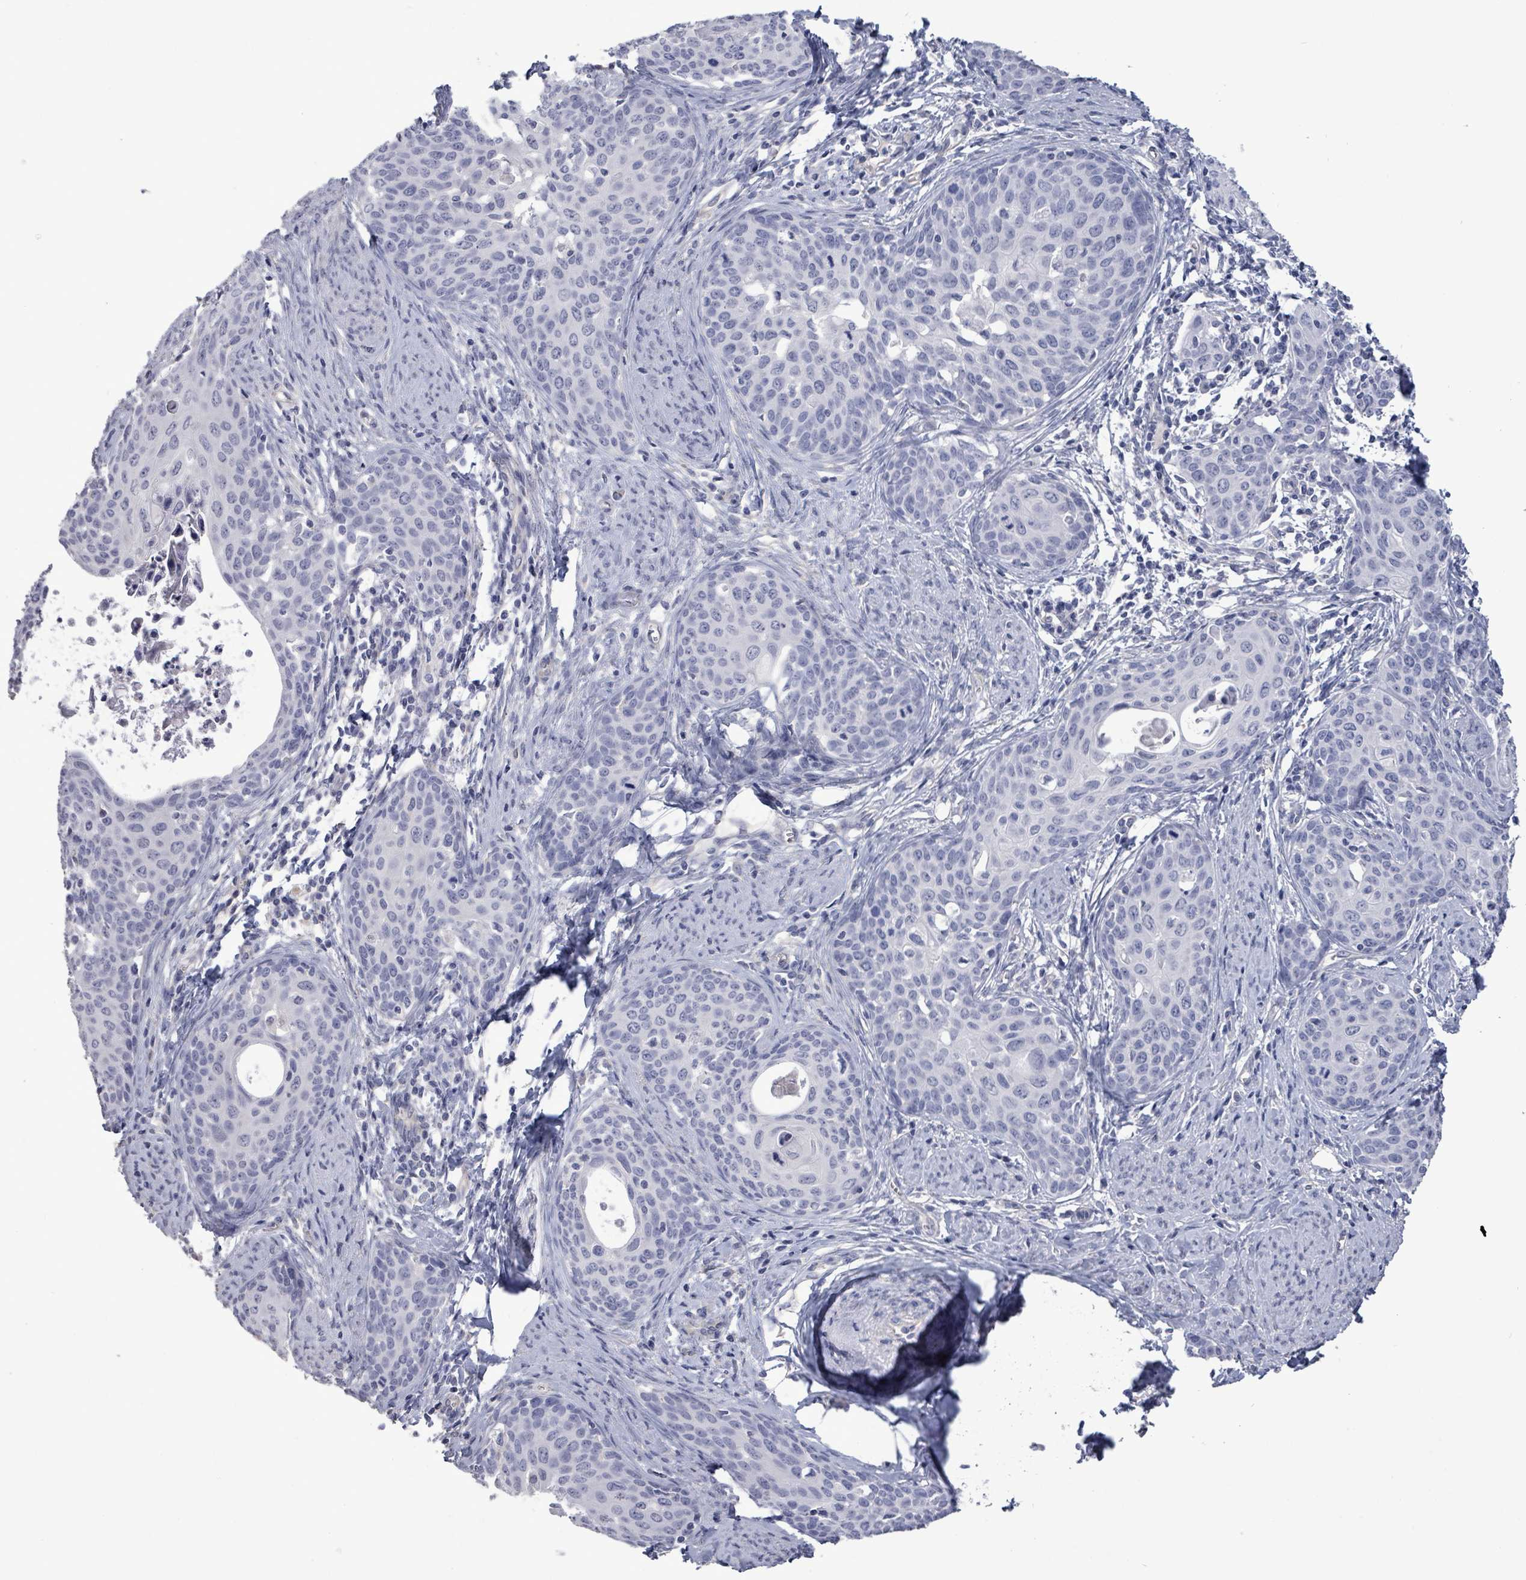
{"staining": {"intensity": "negative", "quantity": "none", "location": "none"}, "tissue": "cervical cancer", "cell_type": "Tumor cells", "image_type": "cancer", "snomed": [{"axis": "morphology", "description": "Squamous cell carcinoma, NOS"}, {"axis": "topography", "description": "Cervix"}], "caption": "The micrograph reveals no staining of tumor cells in cervical cancer (squamous cell carcinoma).", "gene": "CT45A5", "patient": {"sex": "female", "age": 46}}